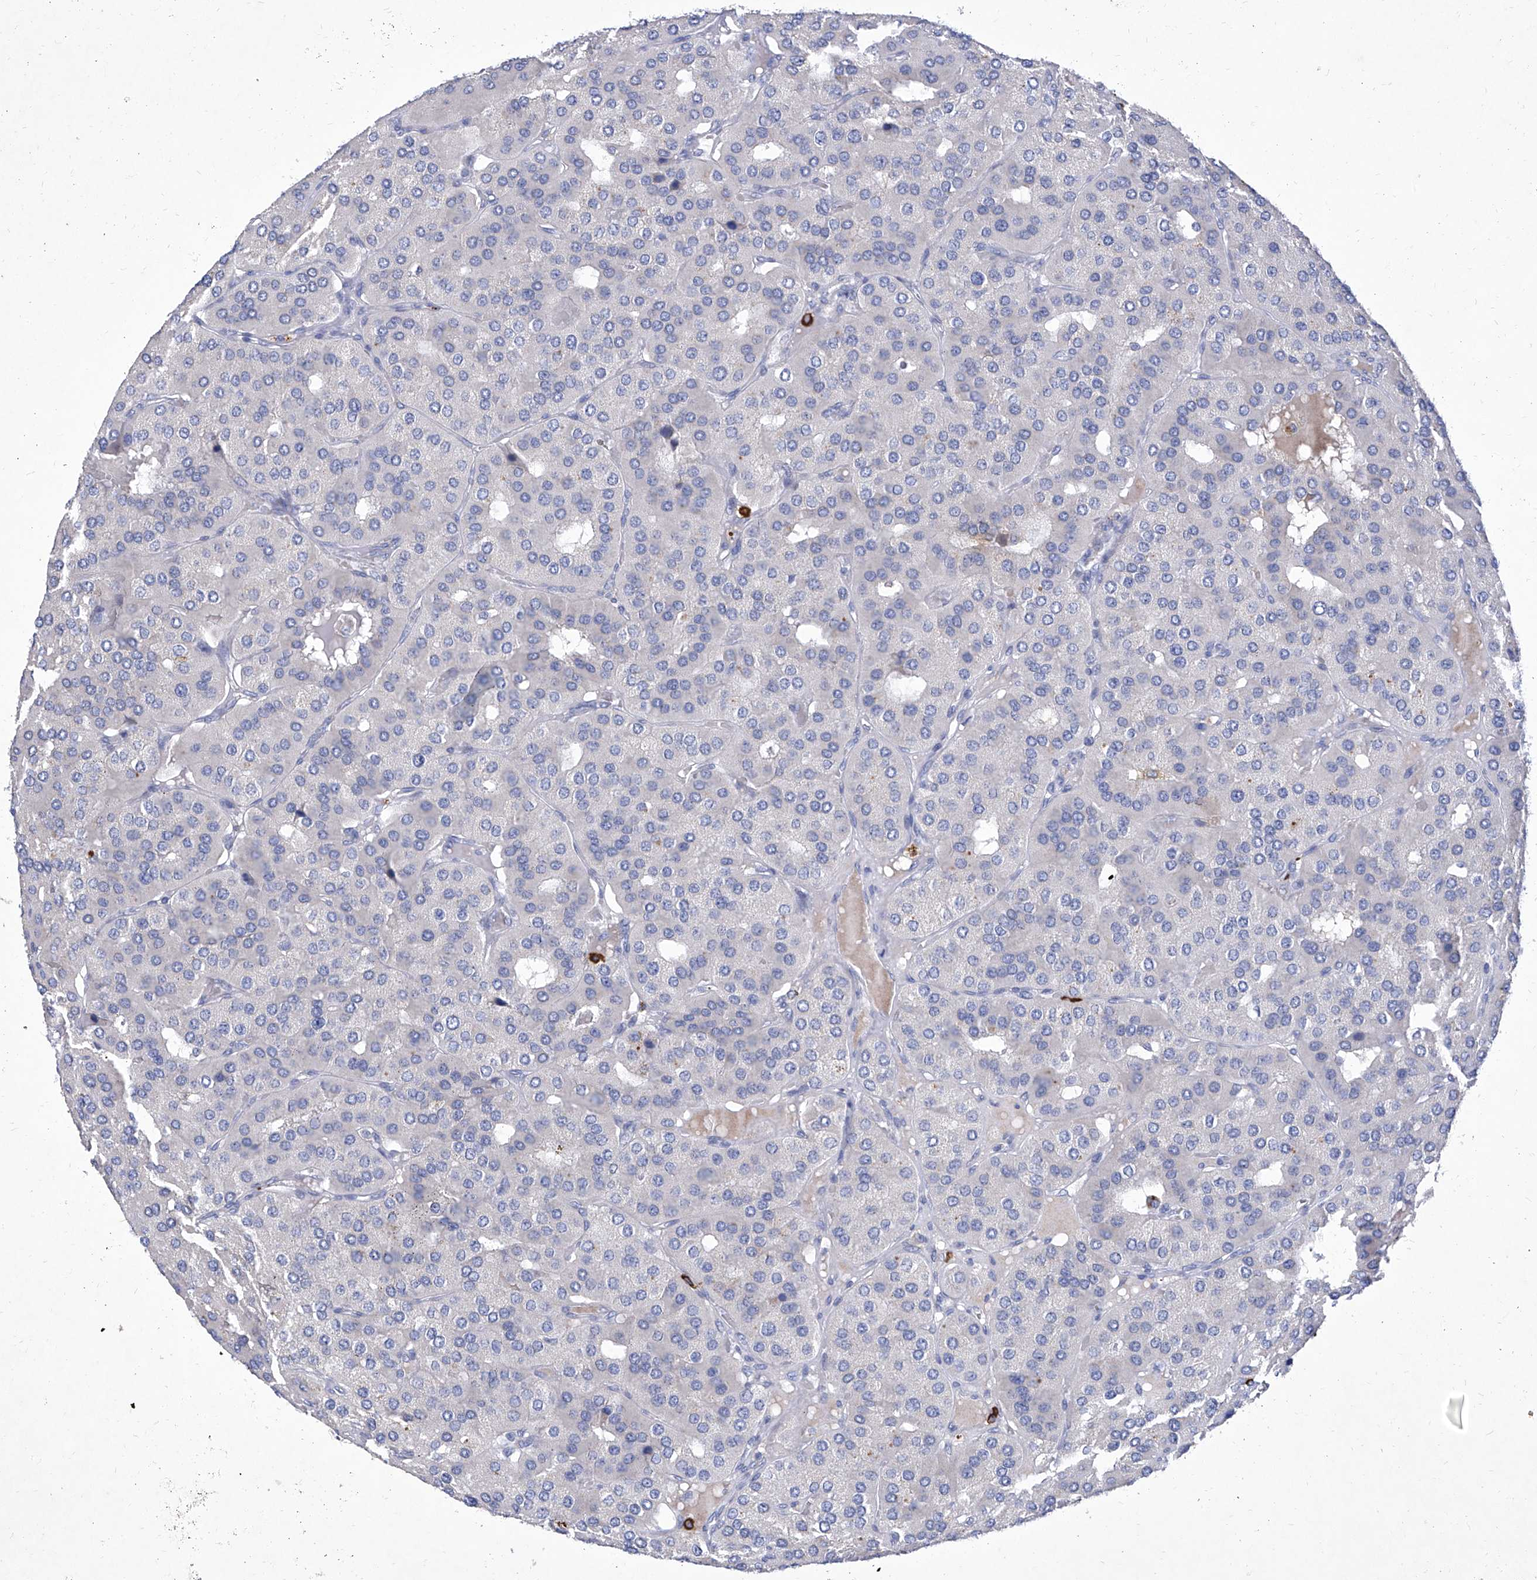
{"staining": {"intensity": "negative", "quantity": "none", "location": "none"}, "tissue": "parathyroid gland", "cell_type": "Glandular cells", "image_type": "normal", "snomed": [{"axis": "morphology", "description": "Normal tissue, NOS"}, {"axis": "morphology", "description": "Adenoma, NOS"}, {"axis": "topography", "description": "Parathyroid gland"}], "caption": "Immunohistochemistry (IHC) micrograph of unremarkable parathyroid gland: human parathyroid gland stained with DAB reveals no significant protein positivity in glandular cells.", "gene": "IFNL2", "patient": {"sex": "female", "age": 86}}